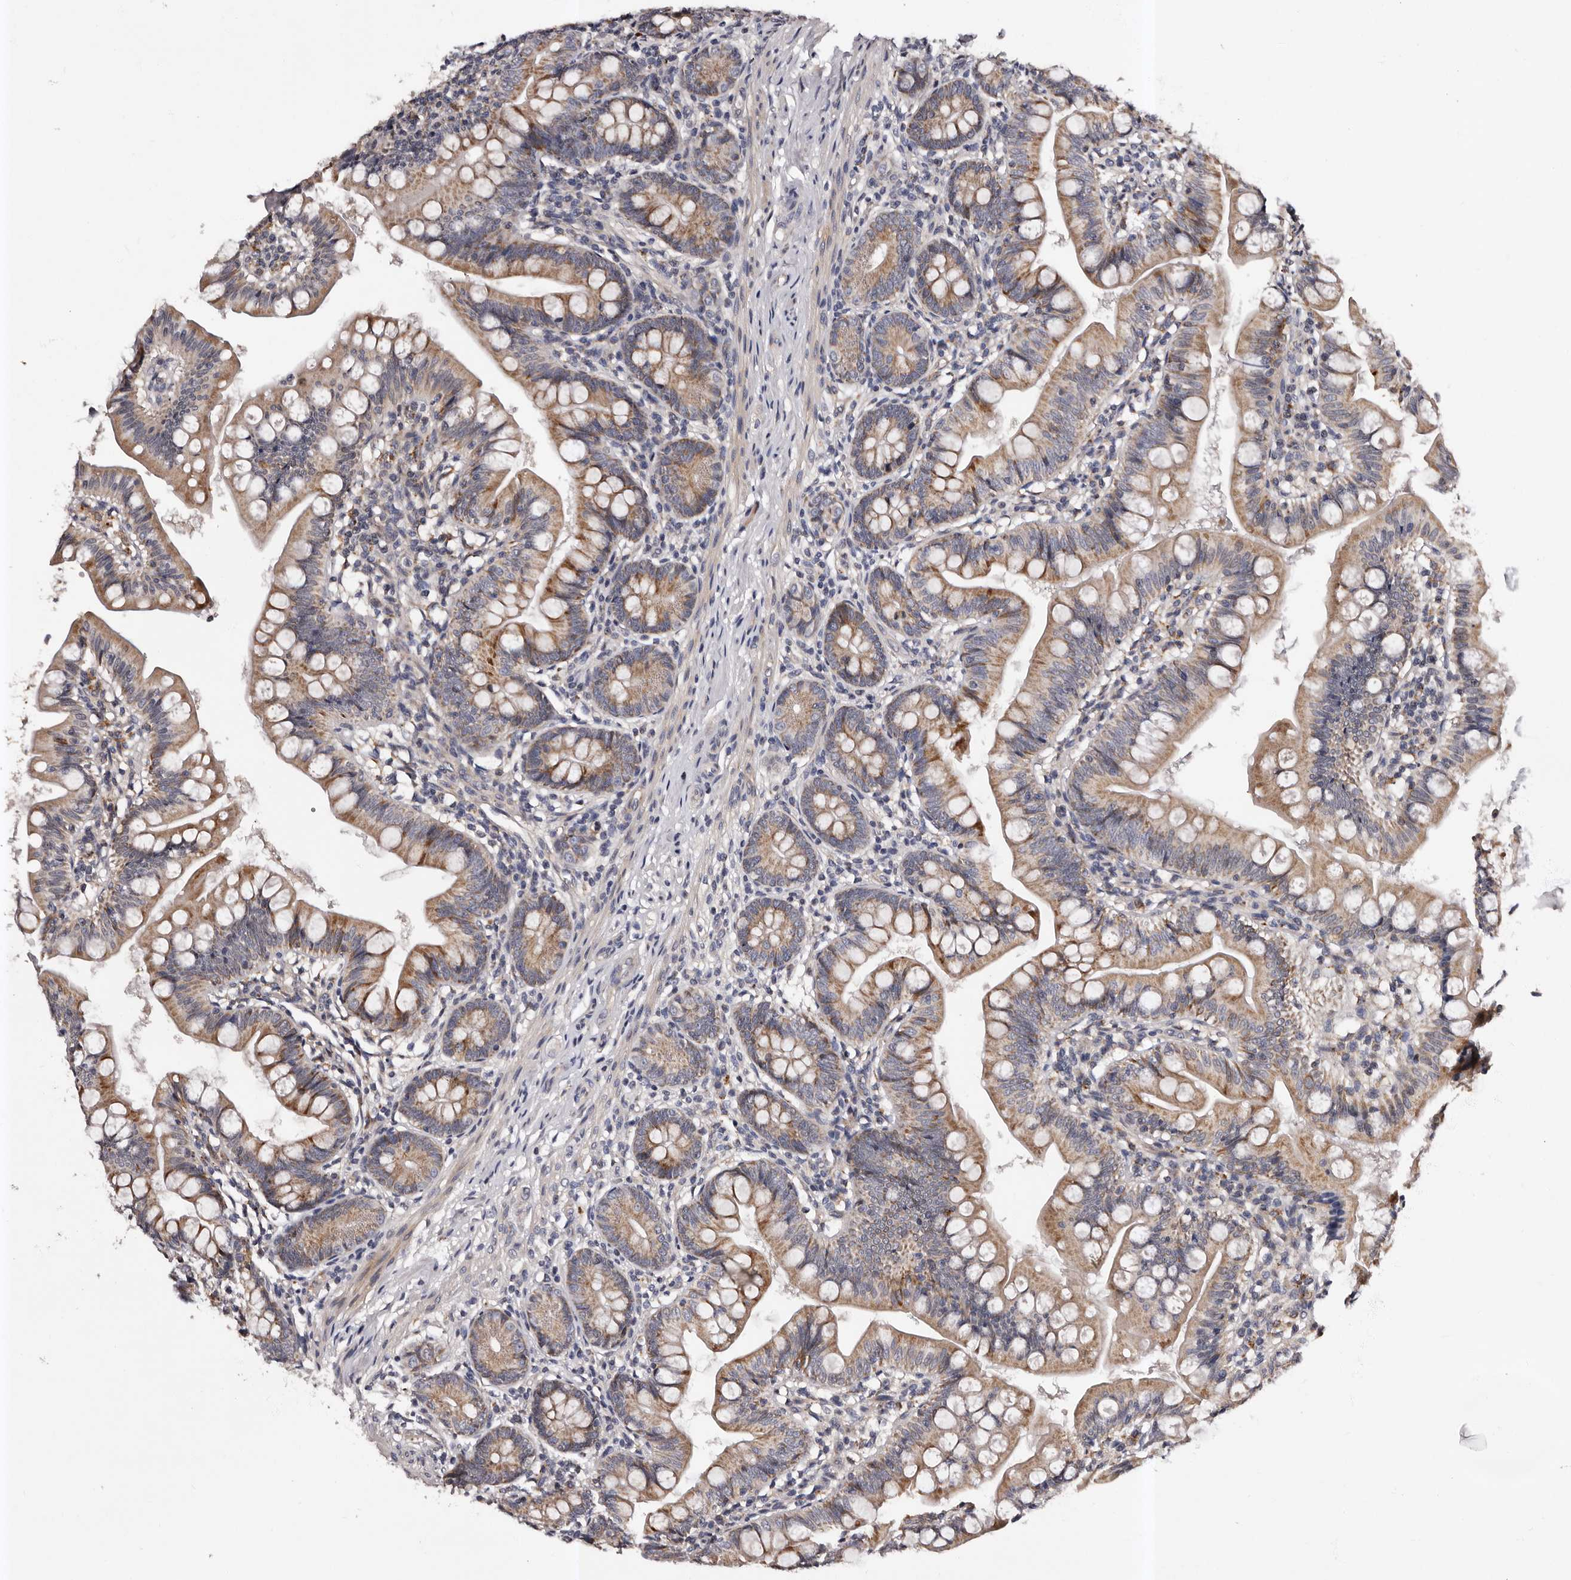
{"staining": {"intensity": "moderate", "quantity": ">75%", "location": "cytoplasmic/membranous"}, "tissue": "small intestine", "cell_type": "Glandular cells", "image_type": "normal", "snomed": [{"axis": "morphology", "description": "Normal tissue, NOS"}, {"axis": "topography", "description": "Small intestine"}], "caption": "Immunohistochemistry (DAB (3,3'-diaminobenzidine)) staining of unremarkable human small intestine displays moderate cytoplasmic/membranous protein positivity in about >75% of glandular cells.", "gene": "ADCK5", "patient": {"sex": "male", "age": 7}}